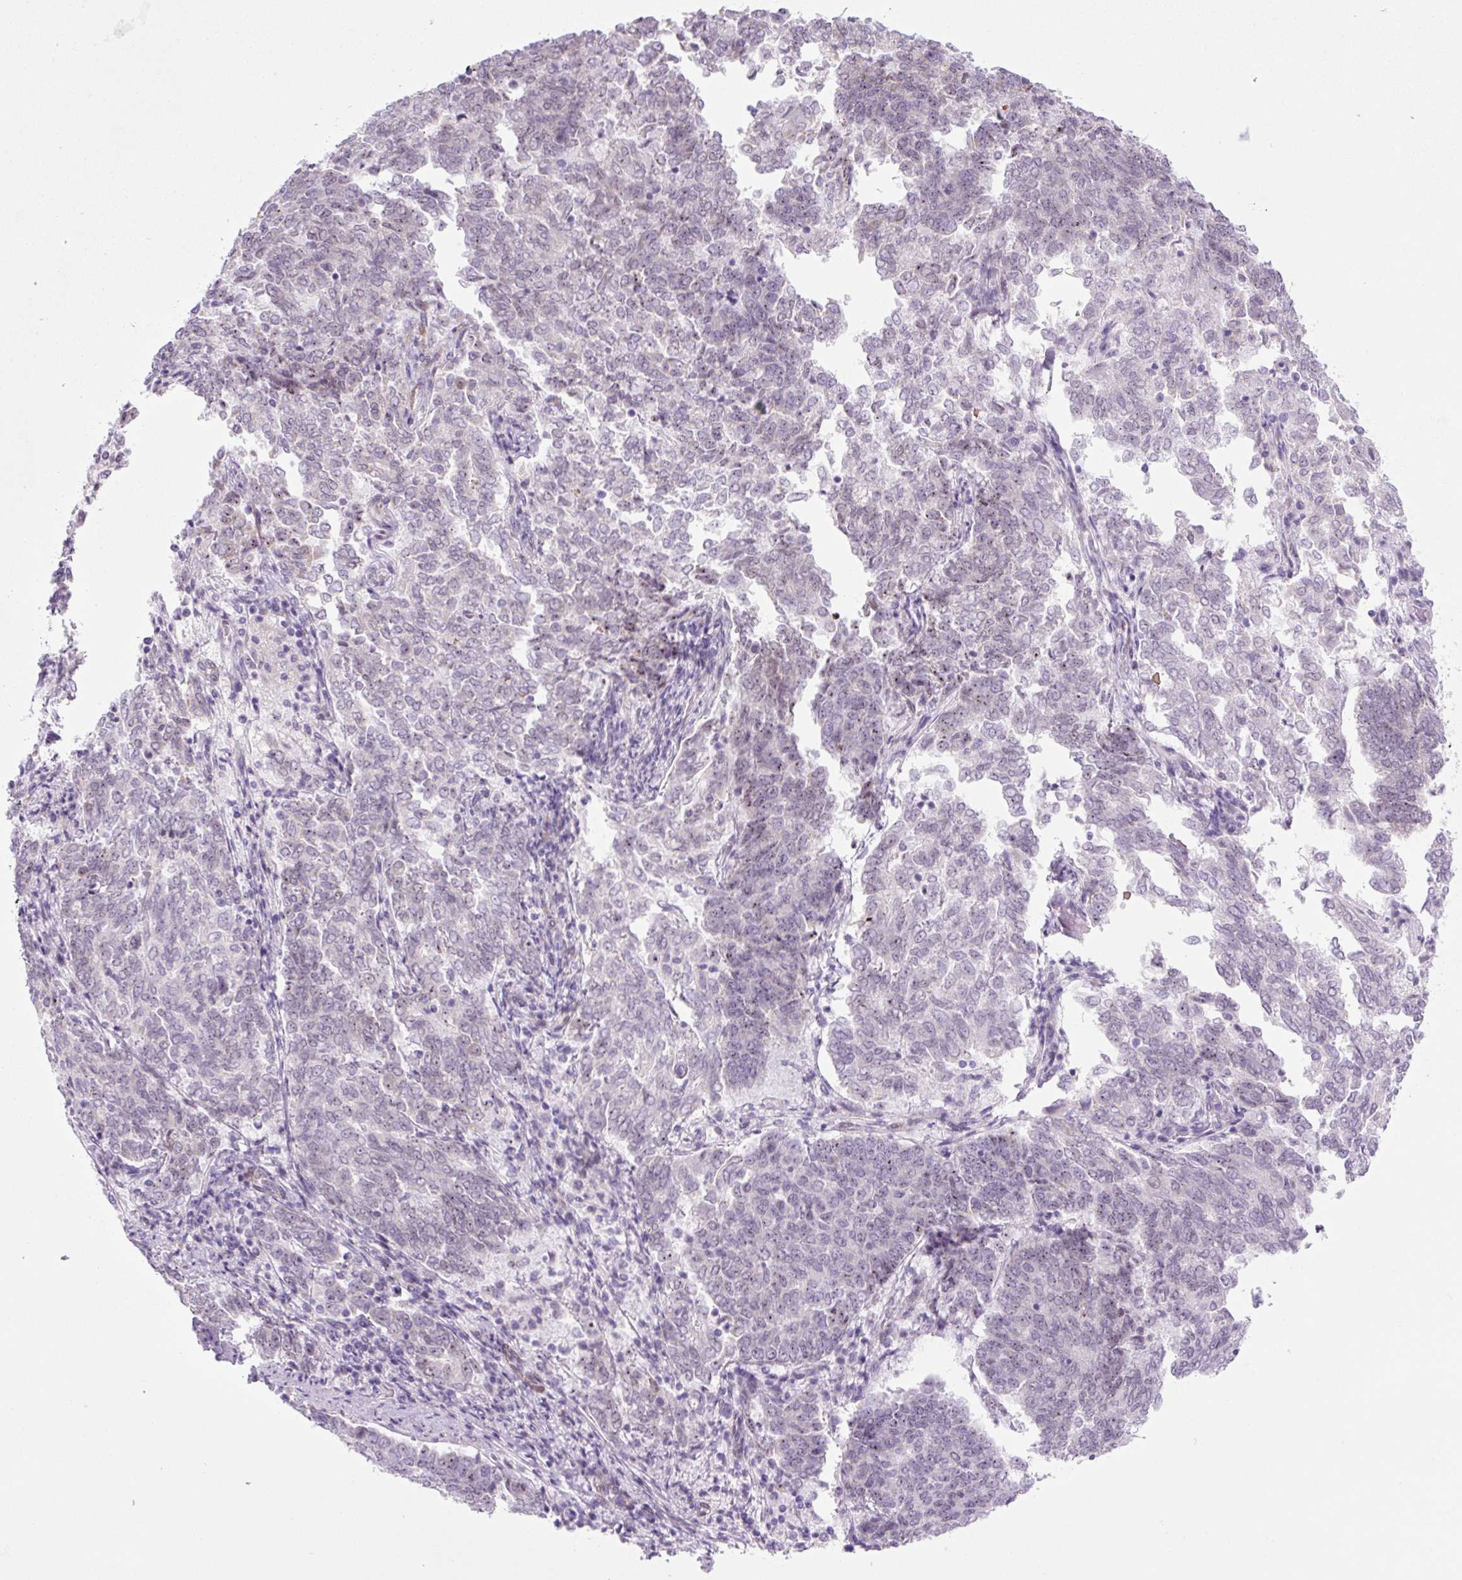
{"staining": {"intensity": "weak", "quantity": "<25%", "location": "nuclear"}, "tissue": "endometrial cancer", "cell_type": "Tumor cells", "image_type": "cancer", "snomed": [{"axis": "morphology", "description": "Adenocarcinoma, NOS"}, {"axis": "topography", "description": "Endometrium"}], "caption": "Endometrial adenocarcinoma was stained to show a protein in brown. There is no significant positivity in tumor cells.", "gene": "RRS1", "patient": {"sex": "female", "age": 80}}